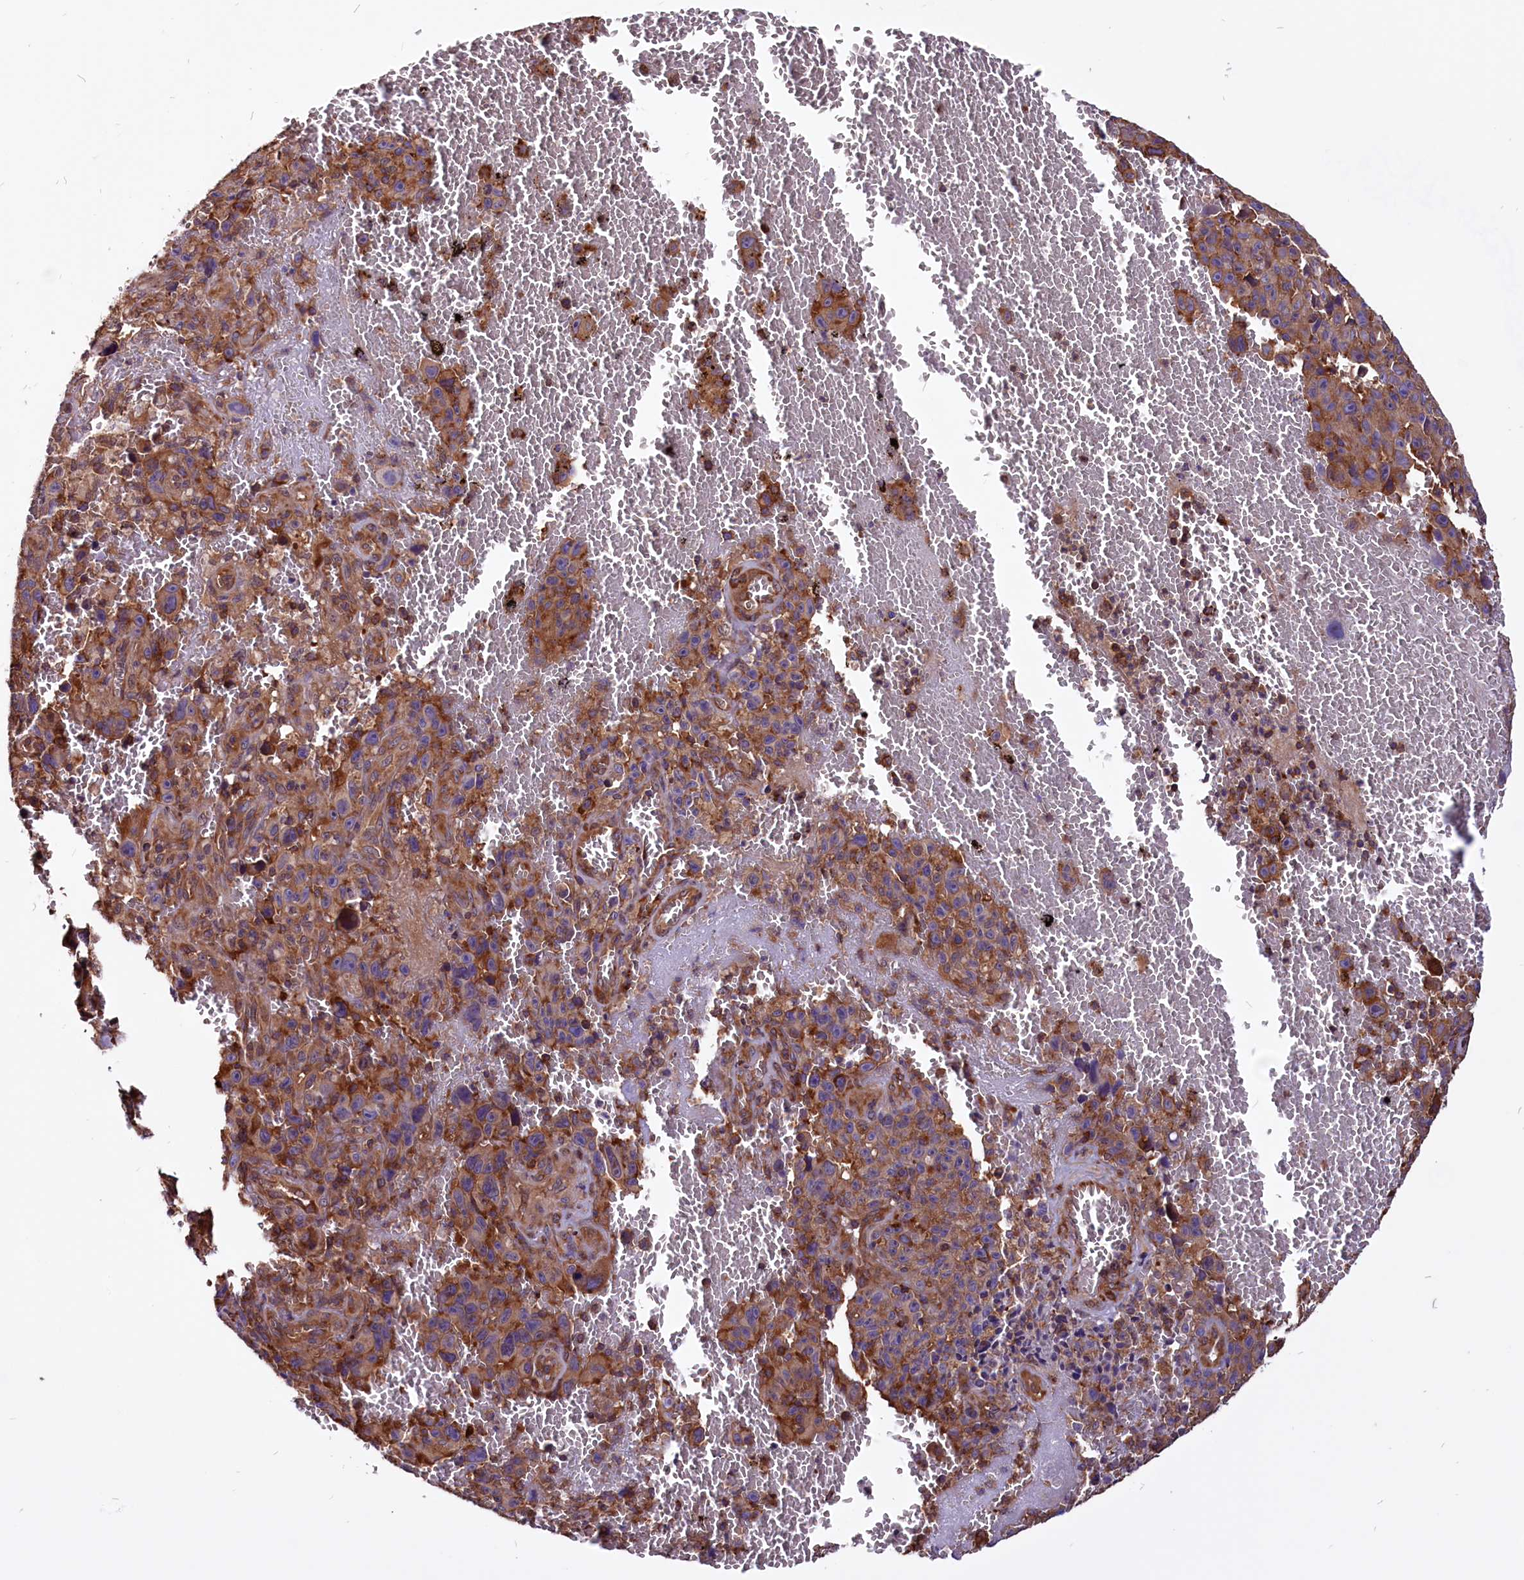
{"staining": {"intensity": "moderate", "quantity": ">75%", "location": "cytoplasmic/membranous"}, "tissue": "melanoma", "cell_type": "Tumor cells", "image_type": "cancer", "snomed": [{"axis": "morphology", "description": "Malignant melanoma, NOS"}, {"axis": "topography", "description": "Skin"}], "caption": "A brown stain highlights moderate cytoplasmic/membranous expression of a protein in melanoma tumor cells. (DAB (3,3'-diaminobenzidine) = brown stain, brightfield microscopy at high magnification).", "gene": "EIF3G", "patient": {"sex": "female", "age": 82}}